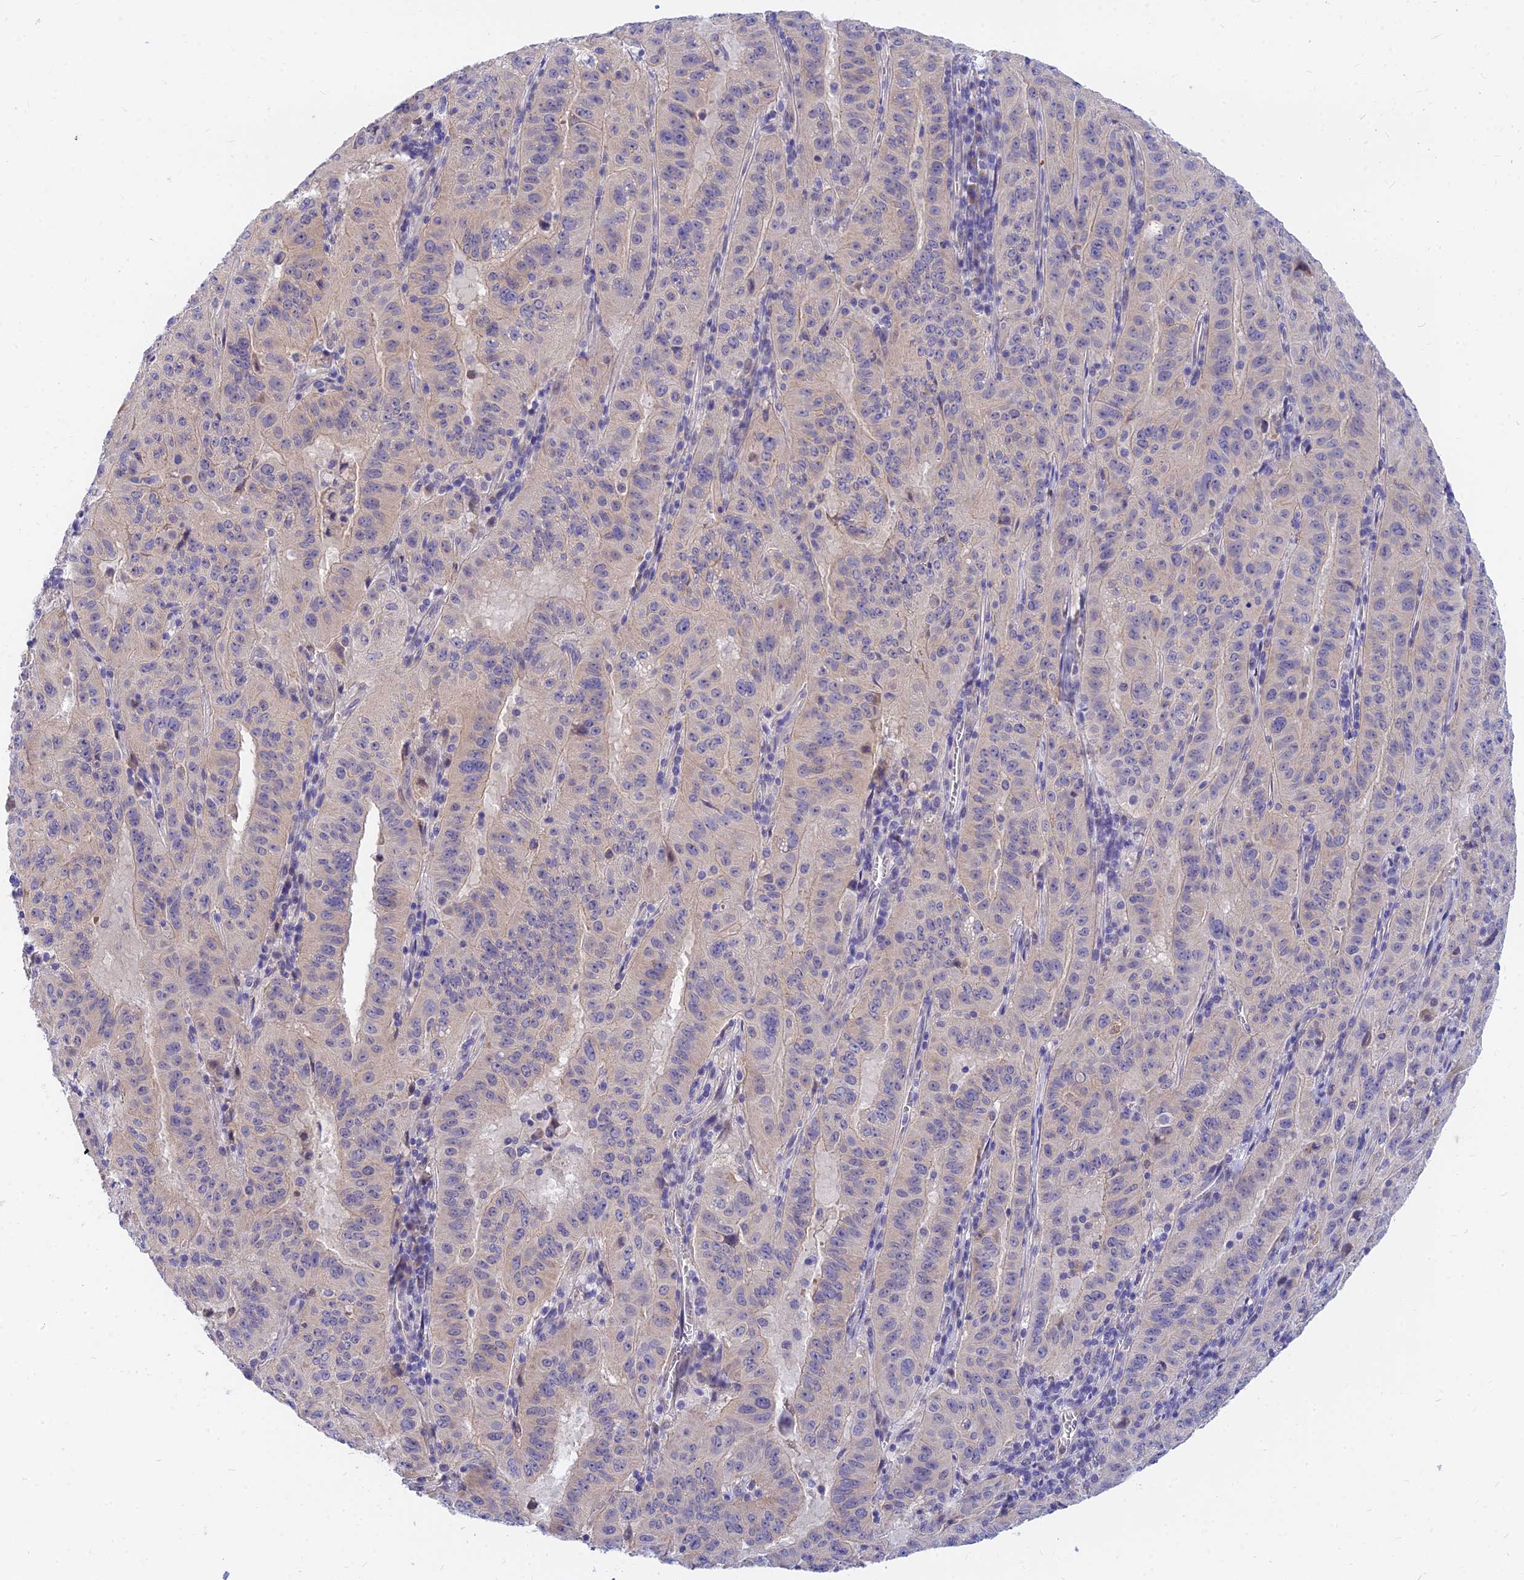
{"staining": {"intensity": "negative", "quantity": "none", "location": "none"}, "tissue": "pancreatic cancer", "cell_type": "Tumor cells", "image_type": "cancer", "snomed": [{"axis": "morphology", "description": "Adenocarcinoma, NOS"}, {"axis": "topography", "description": "Pancreas"}], "caption": "Protein analysis of pancreatic adenocarcinoma exhibits no significant expression in tumor cells.", "gene": "ANKS4B", "patient": {"sex": "male", "age": 63}}